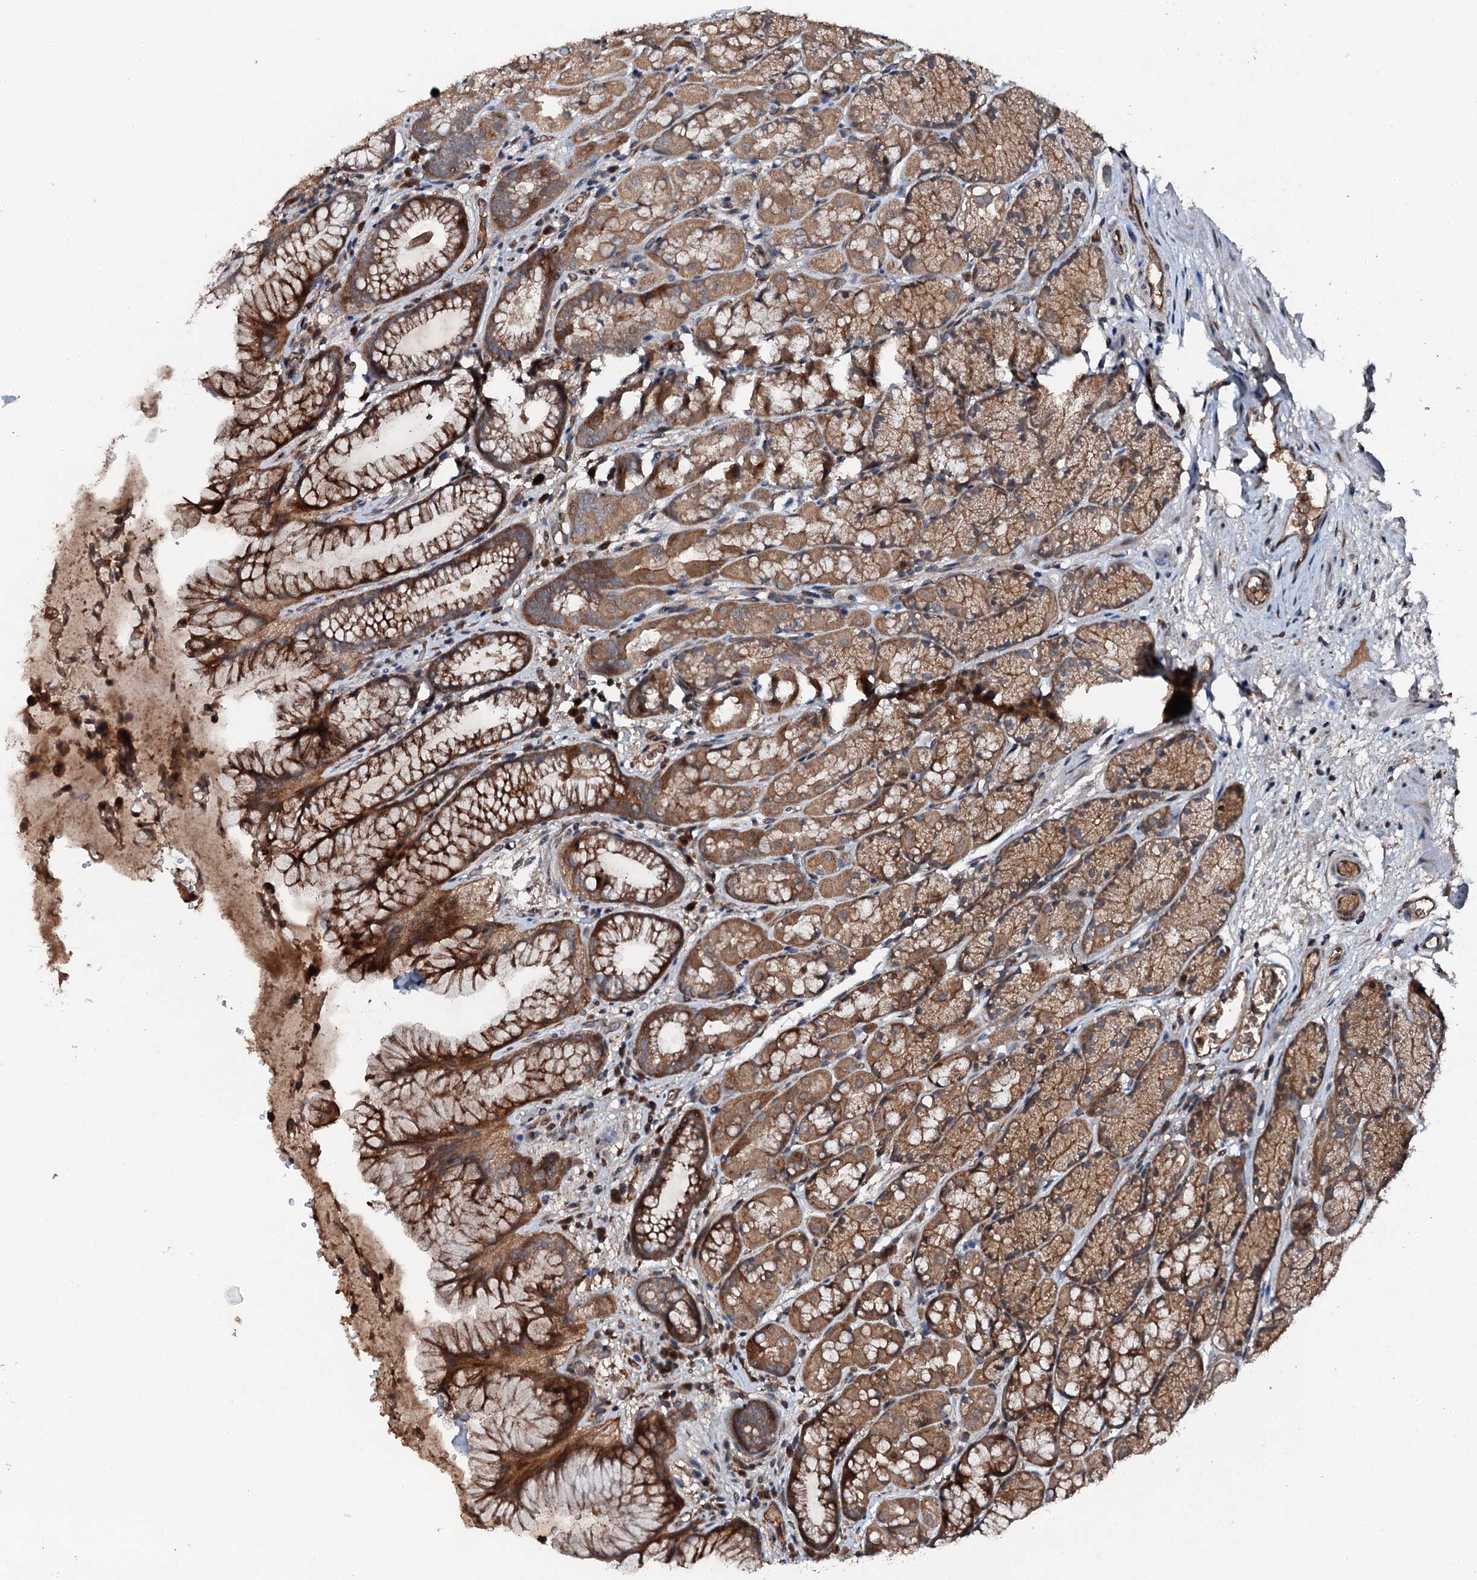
{"staining": {"intensity": "moderate", "quantity": ">75%", "location": "cytoplasmic/membranous"}, "tissue": "stomach", "cell_type": "Glandular cells", "image_type": "normal", "snomed": [{"axis": "morphology", "description": "Normal tissue, NOS"}, {"axis": "topography", "description": "Stomach"}], "caption": "Protein staining shows moderate cytoplasmic/membranous positivity in about >75% of glandular cells in unremarkable stomach.", "gene": "FLYWCH1", "patient": {"sex": "male", "age": 63}}